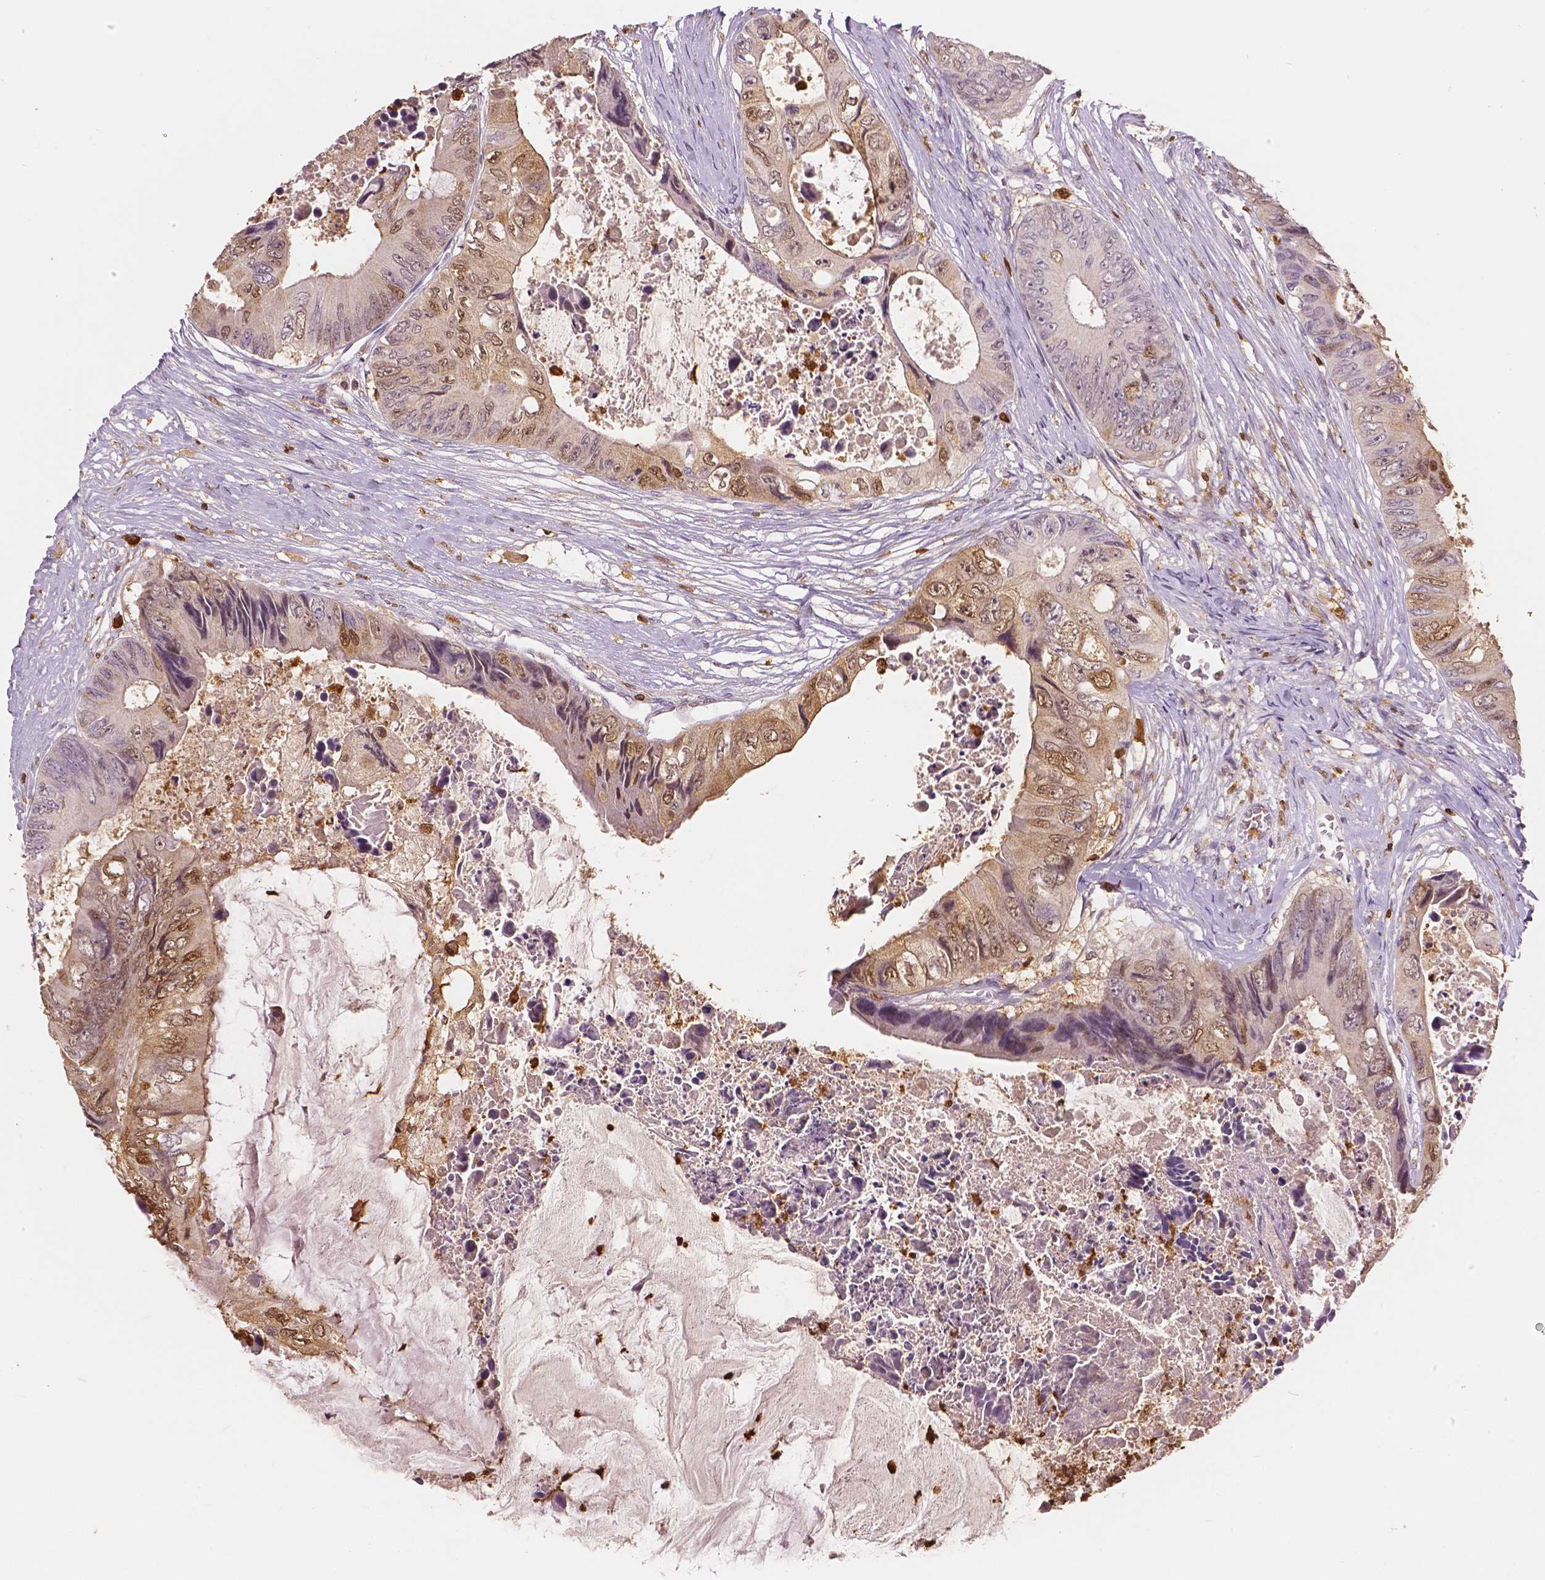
{"staining": {"intensity": "moderate", "quantity": "25%-75%", "location": "cytoplasmic/membranous,nuclear"}, "tissue": "colorectal cancer", "cell_type": "Tumor cells", "image_type": "cancer", "snomed": [{"axis": "morphology", "description": "Adenocarcinoma, NOS"}, {"axis": "topography", "description": "Rectum"}], "caption": "Immunohistochemical staining of human colorectal cancer shows medium levels of moderate cytoplasmic/membranous and nuclear protein positivity in approximately 25%-75% of tumor cells. (DAB IHC, brown staining for protein, blue staining for nuclei).", "gene": "S100A4", "patient": {"sex": "male", "age": 63}}